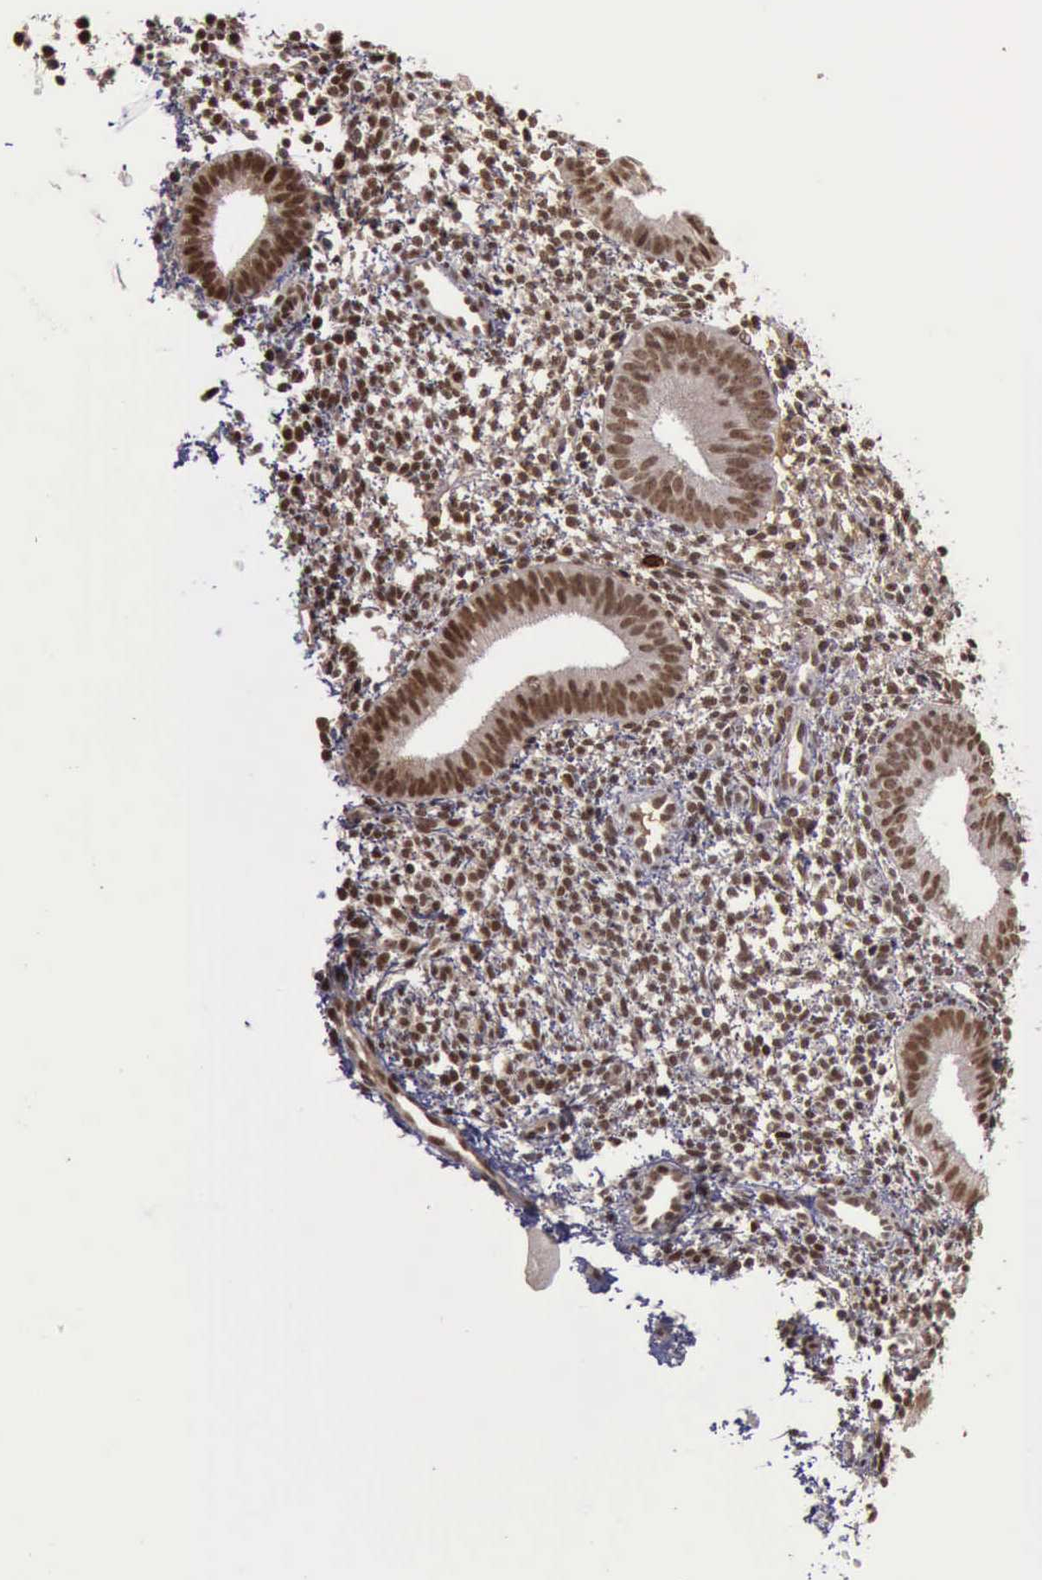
{"staining": {"intensity": "moderate", "quantity": ">75%", "location": "nuclear"}, "tissue": "endometrium", "cell_type": "Cells in endometrial stroma", "image_type": "normal", "snomed": [{"axis": "morphology", "description": "Normal tissue, NOS"}, {"axis": "topography", "description": "Endometrium"}], "caption": "Immunohistochemical staining of normal endometrium displays medium levels of moderate nuclear expression in approximately >75% of cells in endometrial stroma.", "gene": "TRMT2A", "patient": {"sex": "female", "age": 35}}